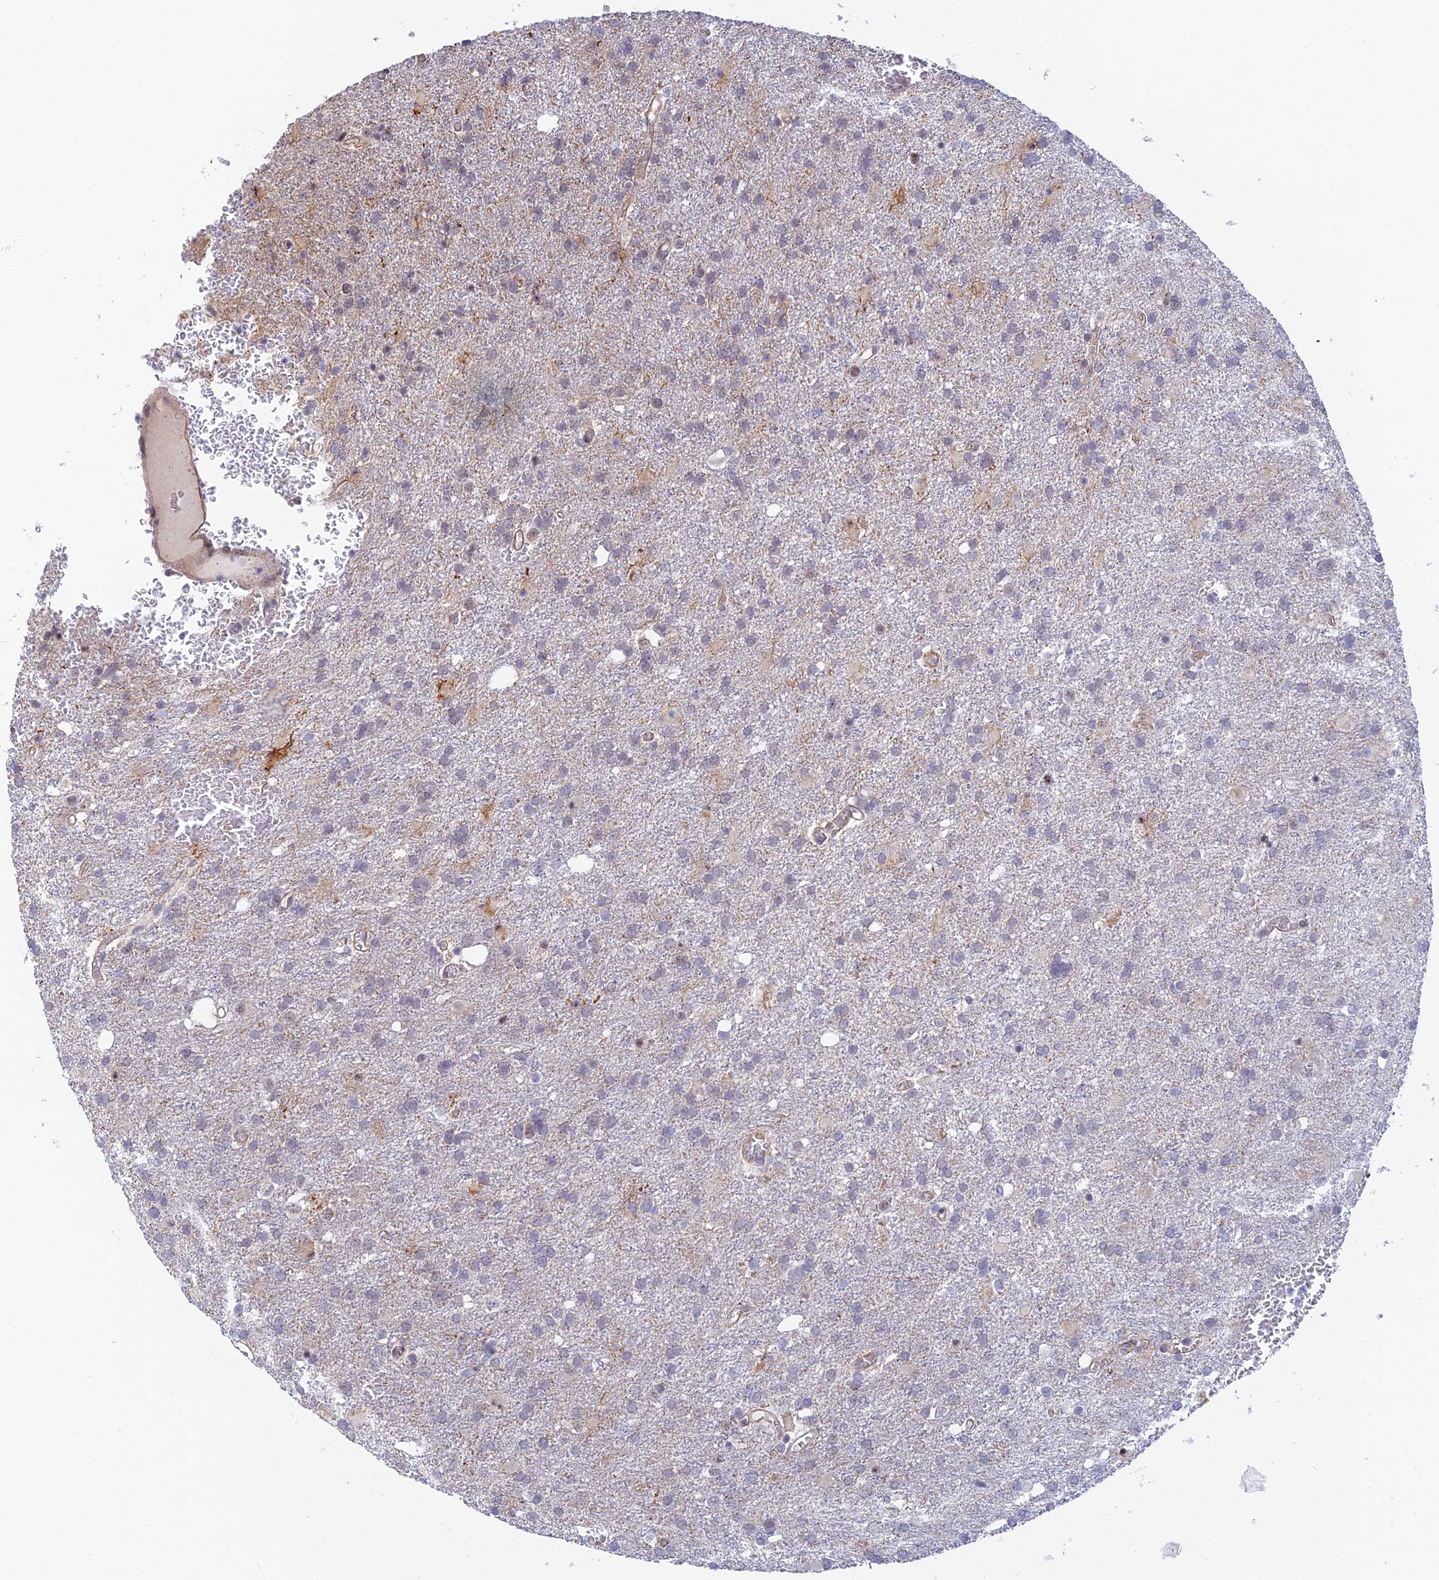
{"staining": {"intensity": "negative", "quantity": "none", "location": "none"}, "tissue": "glioma", "cell_type": "Tumor cells", "image_type": "cancer", "snomed": [{"axis": "morphology", "description": "Glioma, malignant, High grade"}, {"axis": "topography", "description": "Brain"}], "caption": "This photomicrograph is of malignant high-grade glioma stained with immunohistochemistry to label a protein in brown with the nuclei are counter-stained blue. There is no staining in tumor cells.", "gene": "CFAP92", "patient": {"sex": "female", "age": 74}}